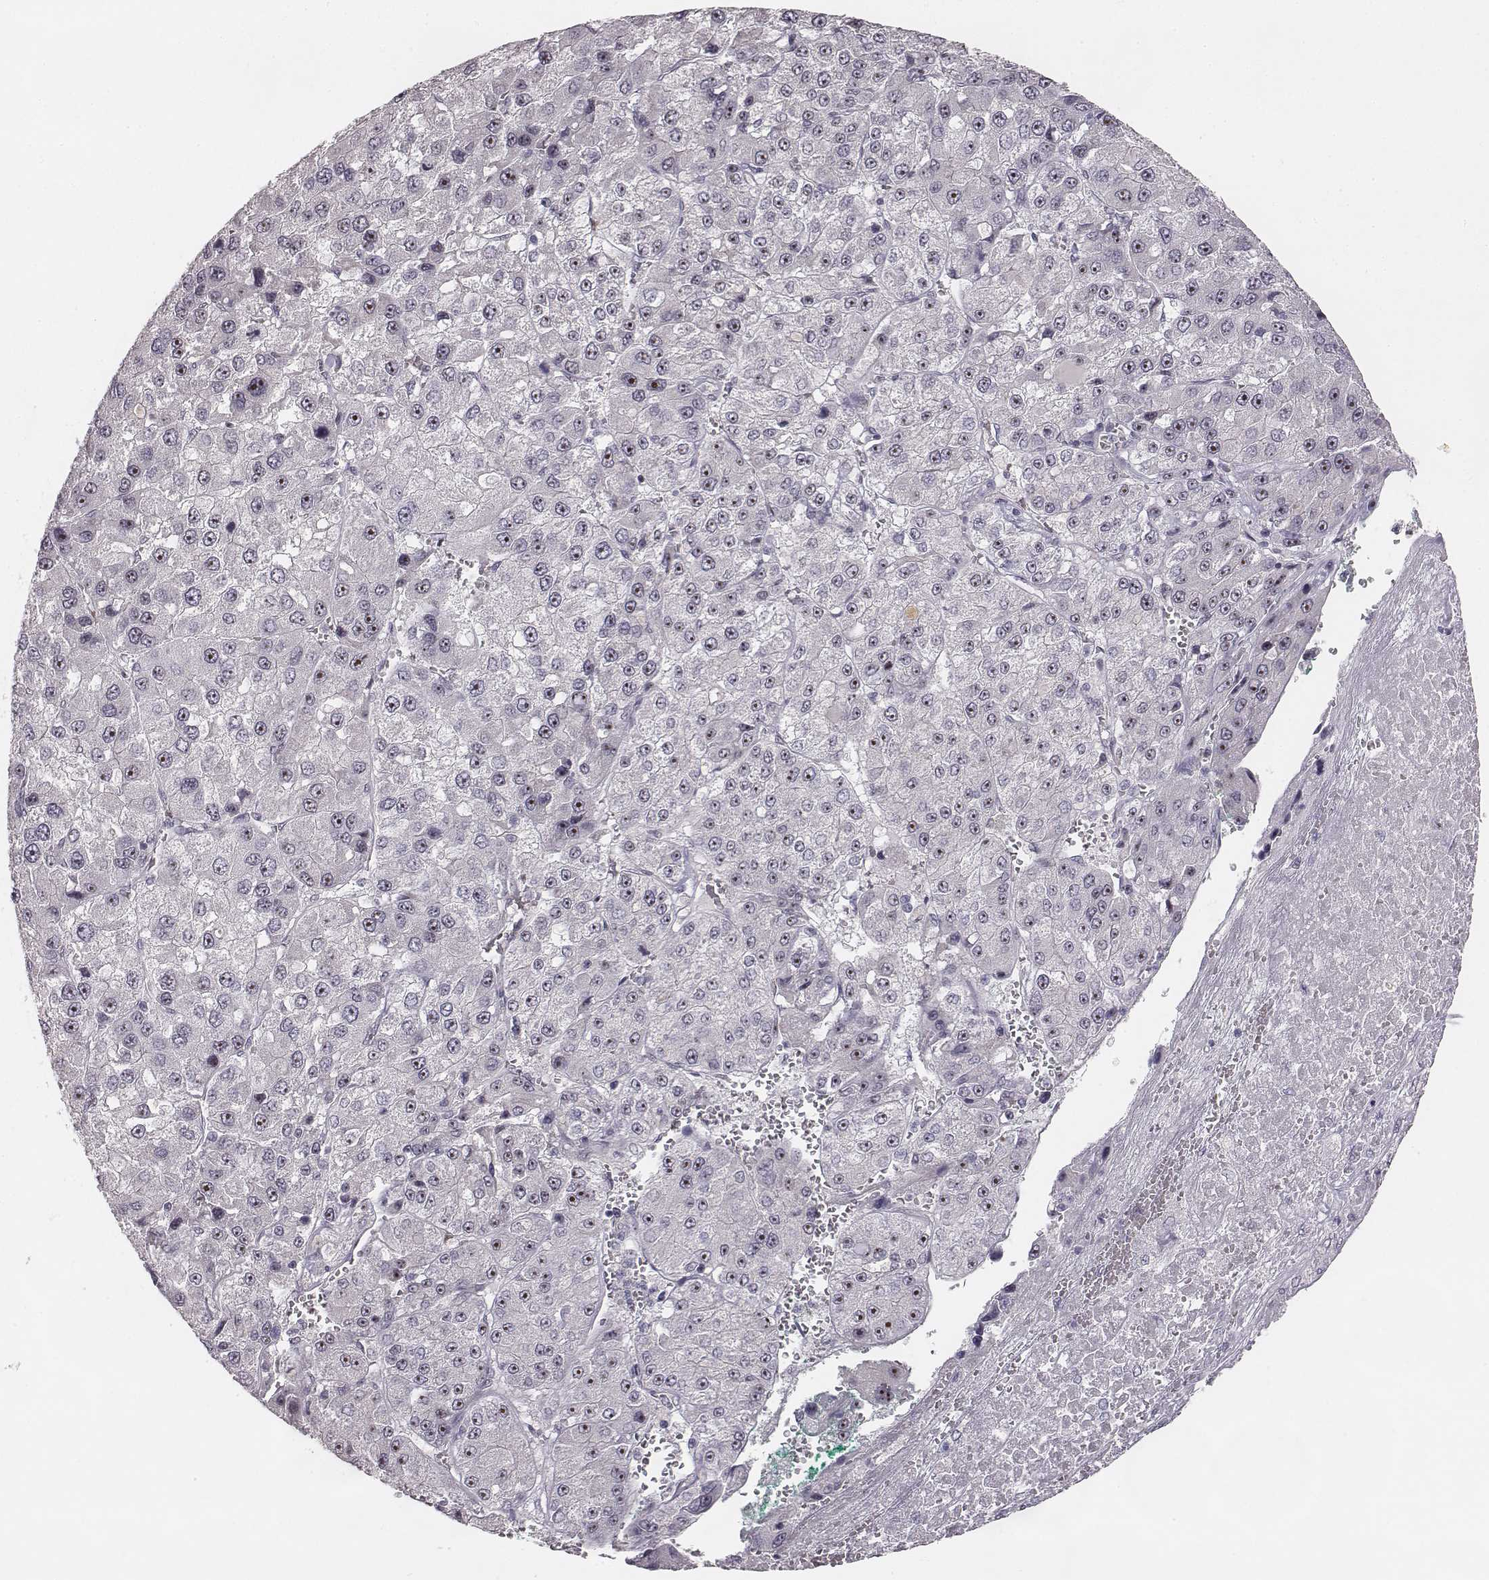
{"staining": {"intensity": "strong", "quantity": "<25%", "location": "nuclear"}, "tissue": "liver cancer", "cell_type": "Tumor cells", "image_type": "cancer", "snomed": [{"axis": "morphology", "description": "Carcinoma, Hepatocellular, NOS"}, {"axis": "topography", "description": "Liver"}], "caption": "Brown immunohistochemical staining in human liver cancer (hepatocellular carcinoma) displays strong nuclear expression in approximately <25% of tumor cells. (IHC, brightfield microscopy, high magnification).", "gene": "NIFK", "patient": {"sex": "female", "age": 73}}